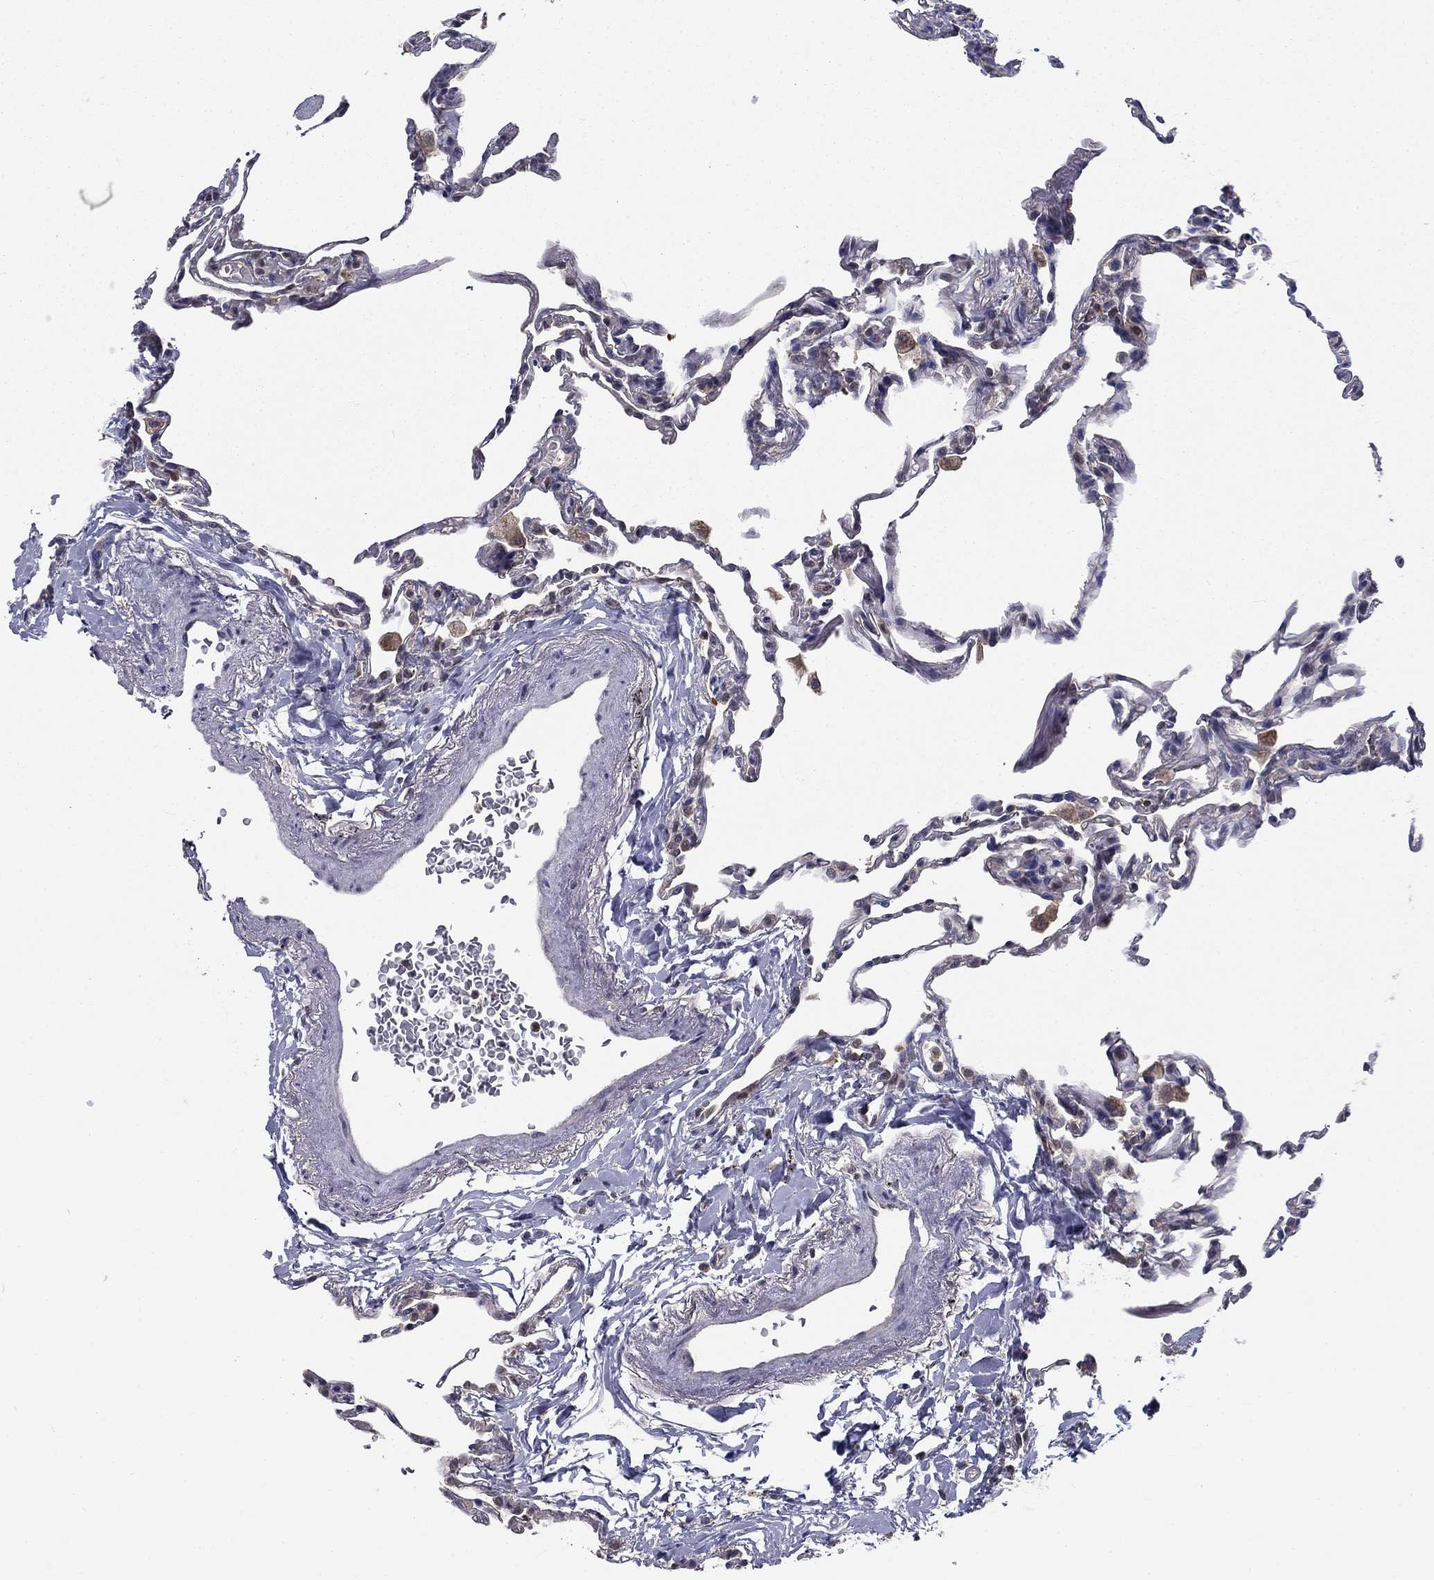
{"staining": {"intensity": "negative", "quantity": "none", "location": "none"}, "tissue": "lung", "cell_type": "Alveolar cells", "image_type": "normal", "snomed": [{"axis": "morphology", "description": "Normal tissue, NOS"}, {"axis": "topography", "description": "Lung"}], "caption": "Image shows no protein positivity in alveolar cells of normal lung.", "gene": "NIT2", "patient": {"sex": "female", "age": 57}}